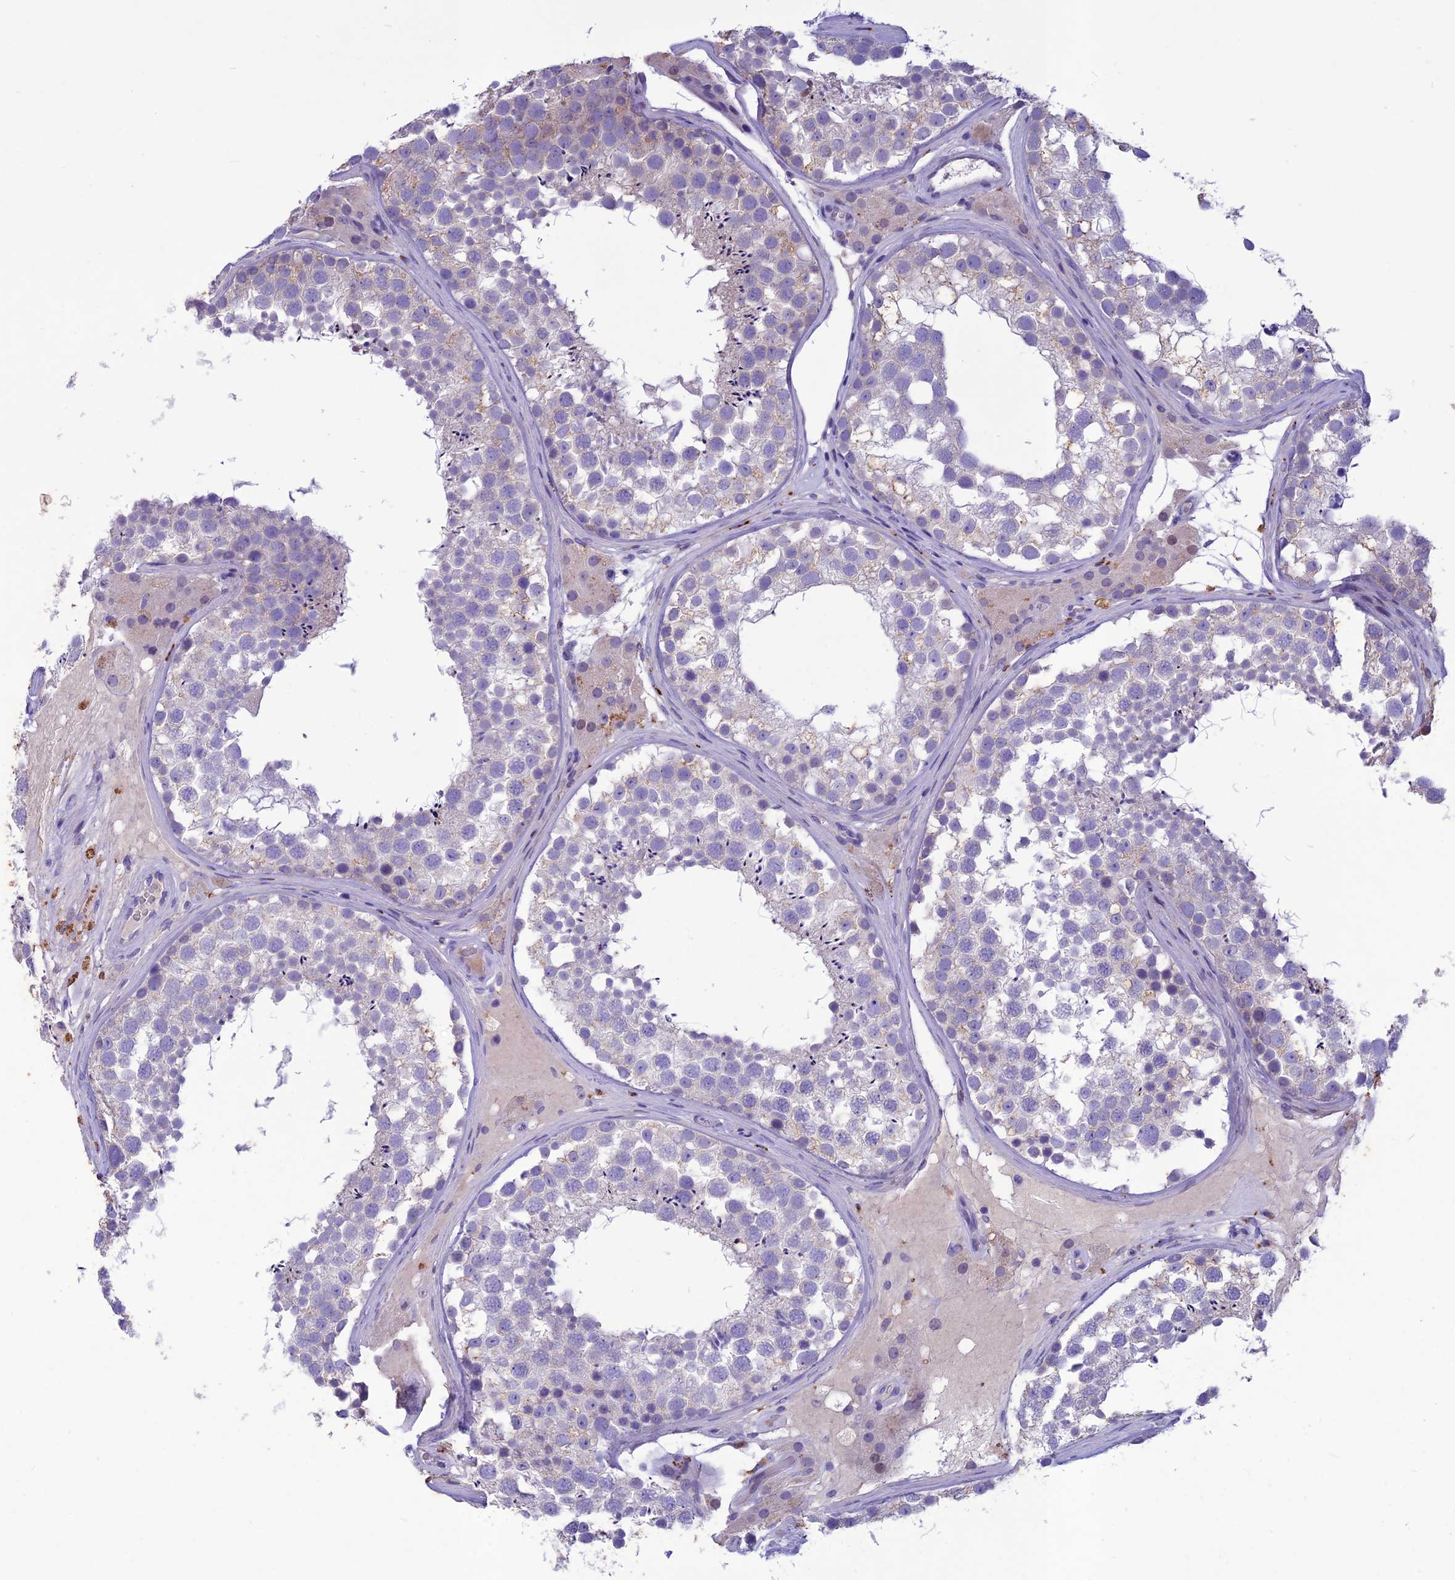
{"staining": {"intensity": "moderate", "quantity": "<25%", "location": "cytoplasmic/membranous"}, "tissue": "testis", "cell_type": "Cells in seminiferous ducts", "image_type": "normal", "snomed": [{"axis": "morphology", "description": "Normal tissue, NOS"}, {"axis": "topography", "description": "Testis"}], "caption": "Testis was stained to show a protein in brown. There is low levels of moderate cytoplasmic/membranous expression in about <25% of cells in seminiferous ducts.", "gene": "IFT172", "patient": {"sex": "male", "age": 46}}